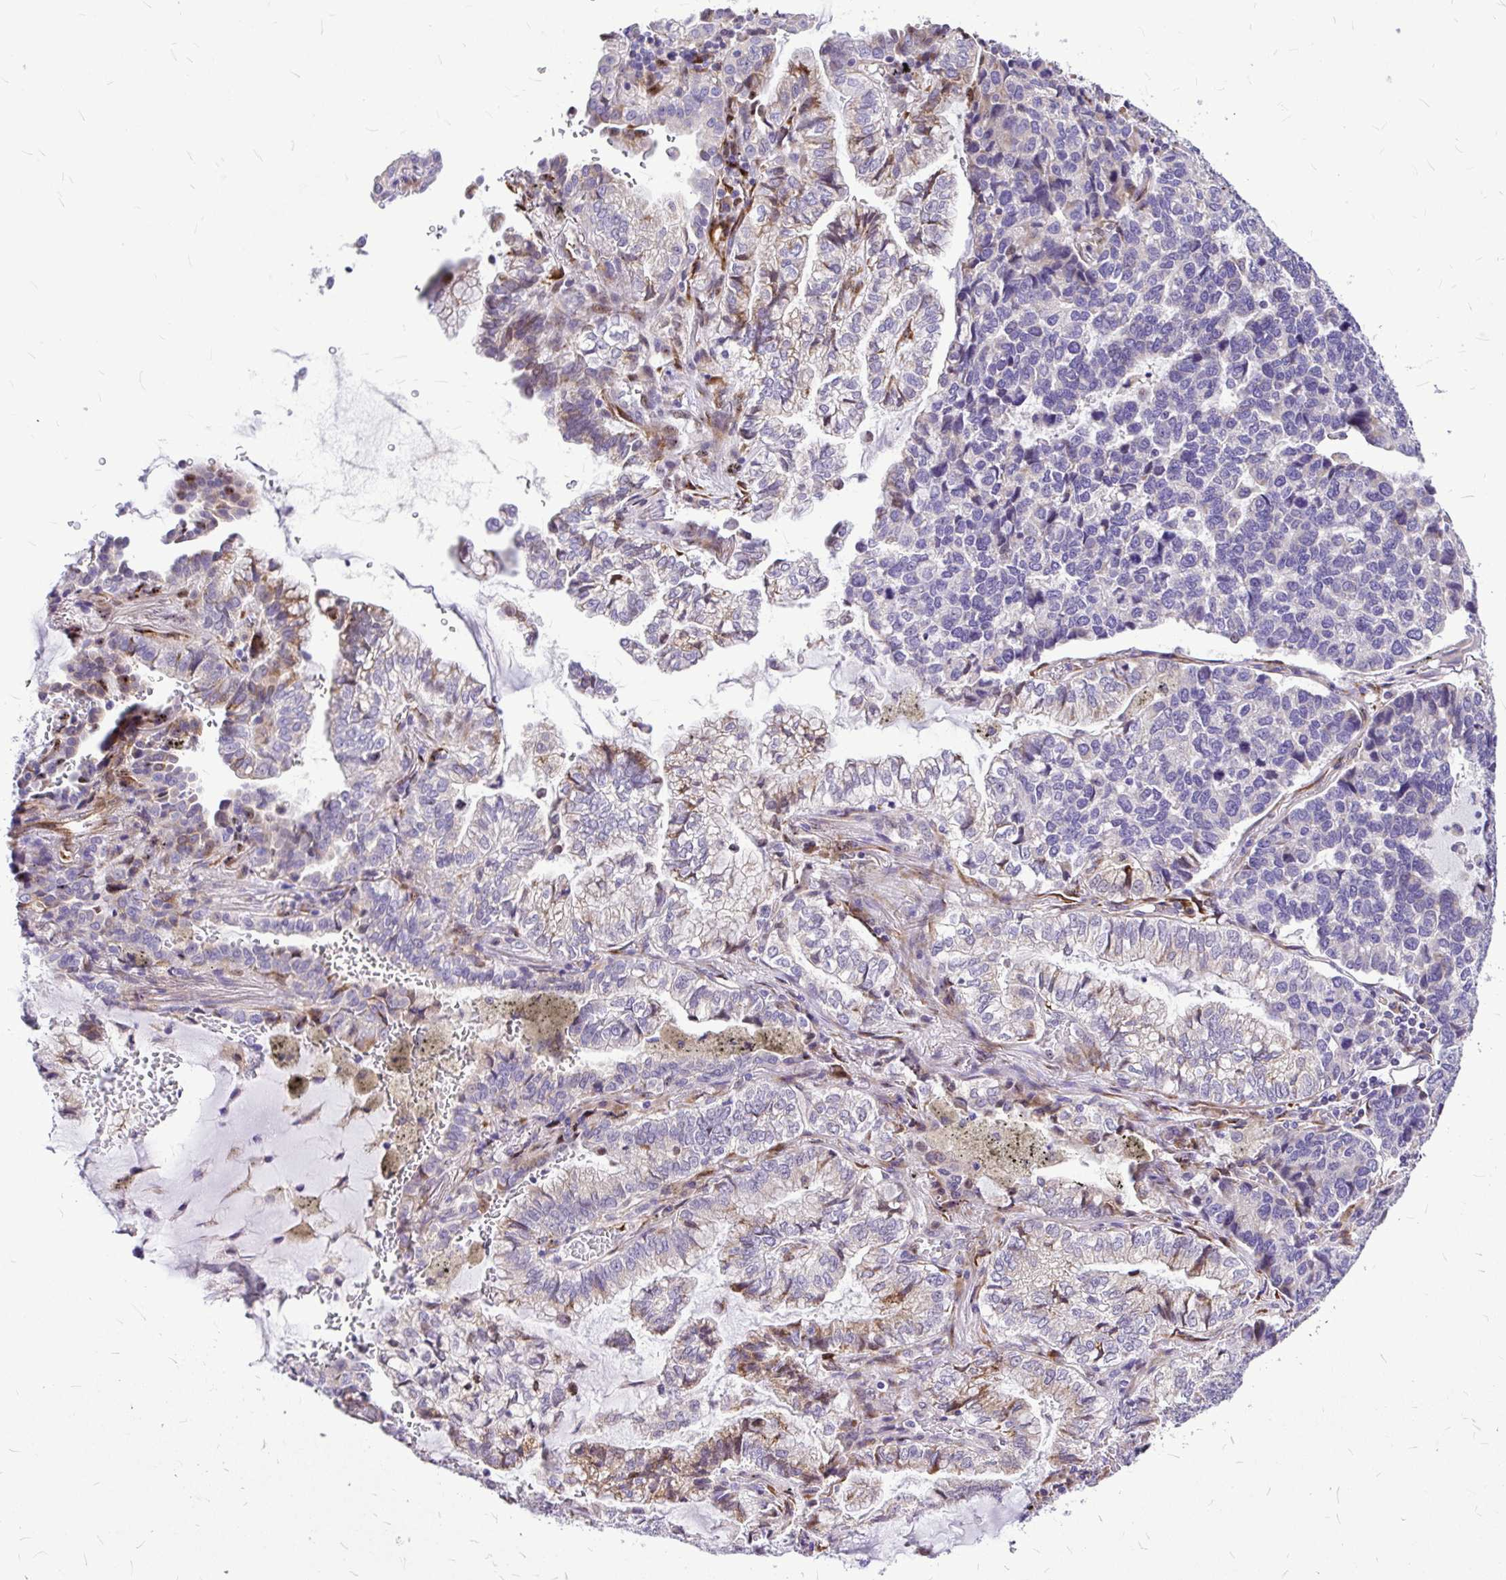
{"staining": {"intensity": "negative", "quantity": "none", "location": "none"}, "tissue": "lung cancer", "cell_type": "Tumor cells", "image_type": "cancer", "snomed": [{"axis": "morphology", "description": "Adenocarcinoma, NOS"}, {"axis": "topography", "description": "Lymph node"}, {"axis": "topography", "description": "Lung"}], "caption": "Immunohistochemical staining of human lung cancer (adenocarcinoma) displays no significant staining in tumor cells. The staining is performed using DAB brown chromogen with nuclei counter-stained in using hematoxylin.", "gene": "GABBR2", "patient": {"sex": "male", "age": 66}}